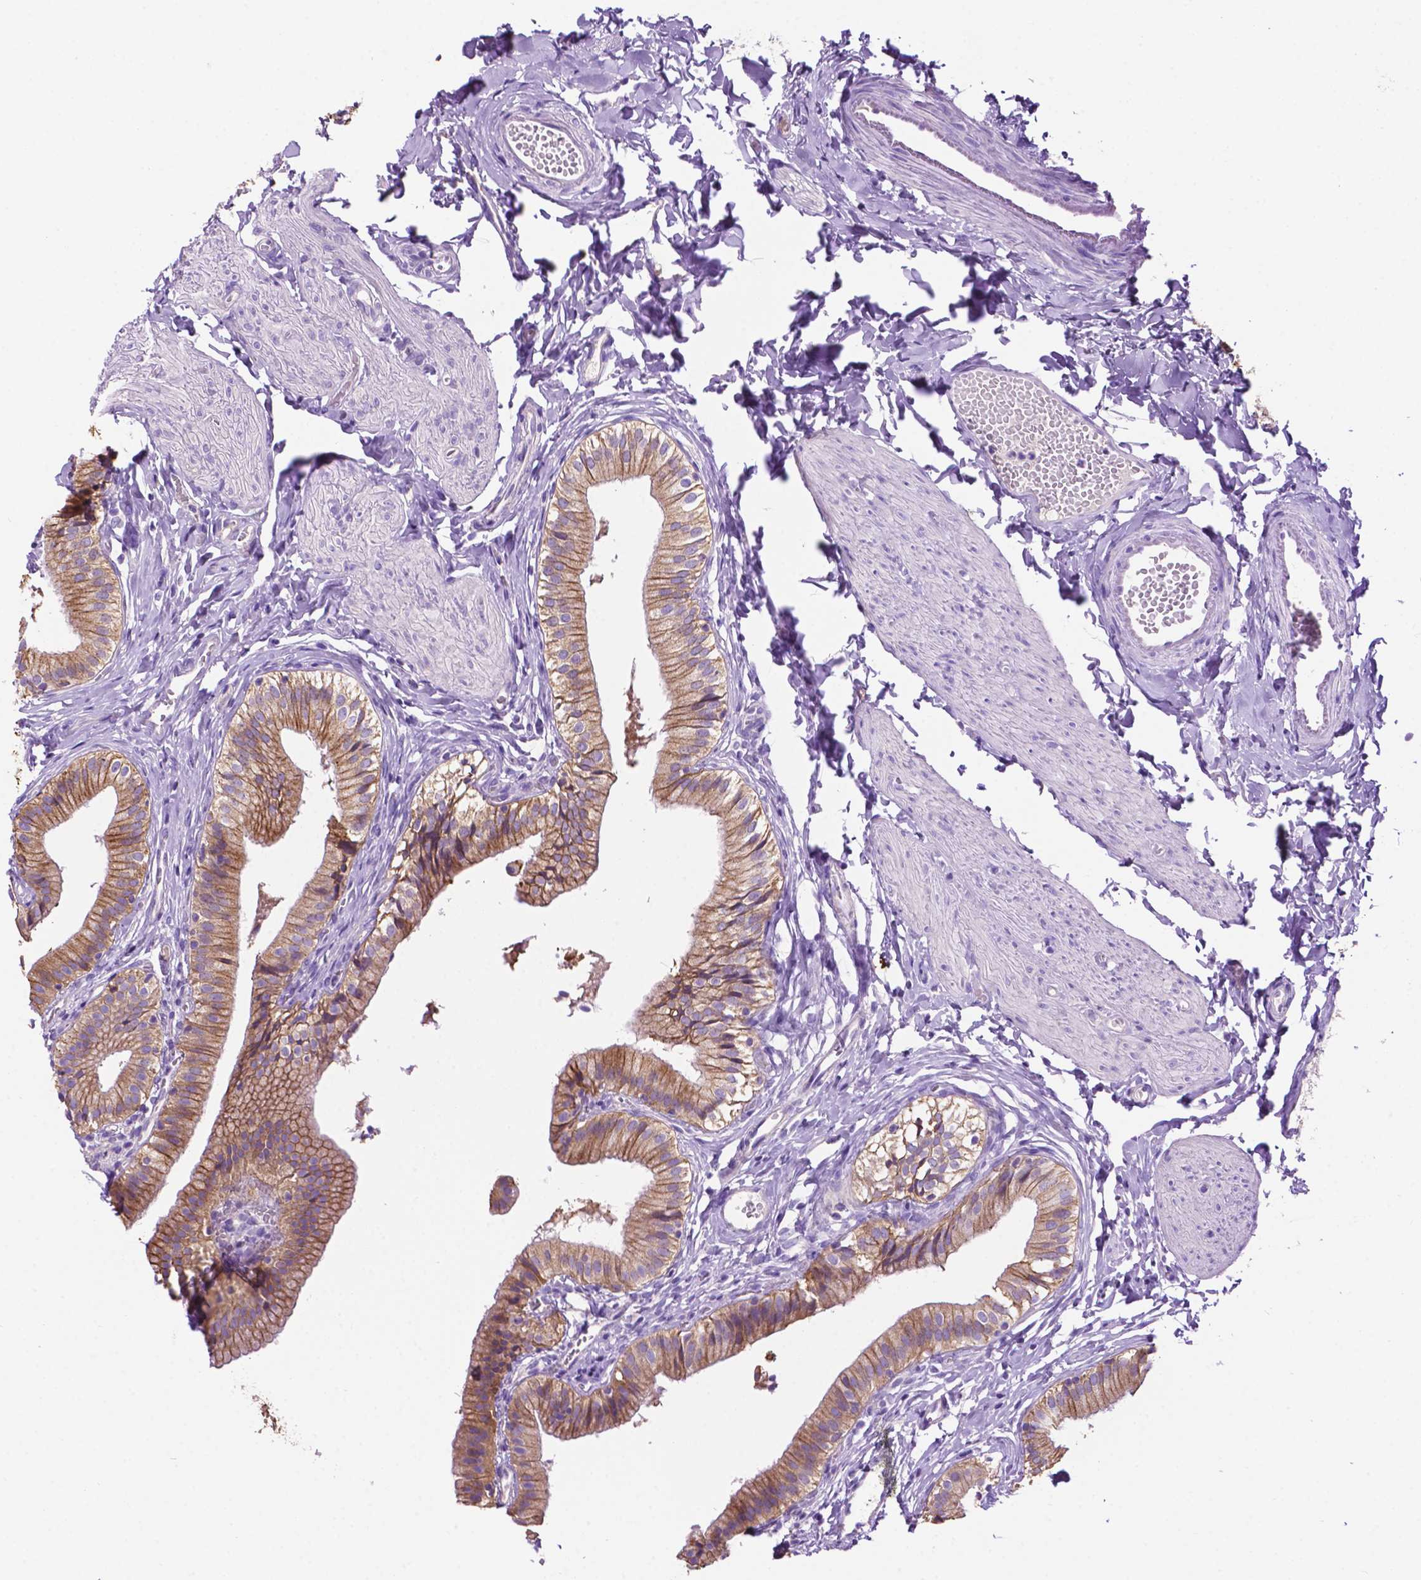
{"staining": {"intensity": "moderate", "quantity": ">75%", "location": "cytoplasmic/membranous"}, "tissue": "gallbladder", "cell_type": "Glandular cells", "image_type": "normal", "snomed": [{"axis": "morphology", "description": "Normal tissue, NOS"}, {"axis": "topography", "description": "Gallbladder"}], "caption": "The immunohistochemical stain labels moderate cytoplasmic/membranous expression in glandular cells of benign gallbladder. The protein of interest is stained brown, and the nuclei are stained in blue (DAB (3,3'-diaminobenzidine) IHC with brightfield microscopy, high magnification).", "gene": "PHYHIP", "patient": {"sex": "female", "age": 47}}